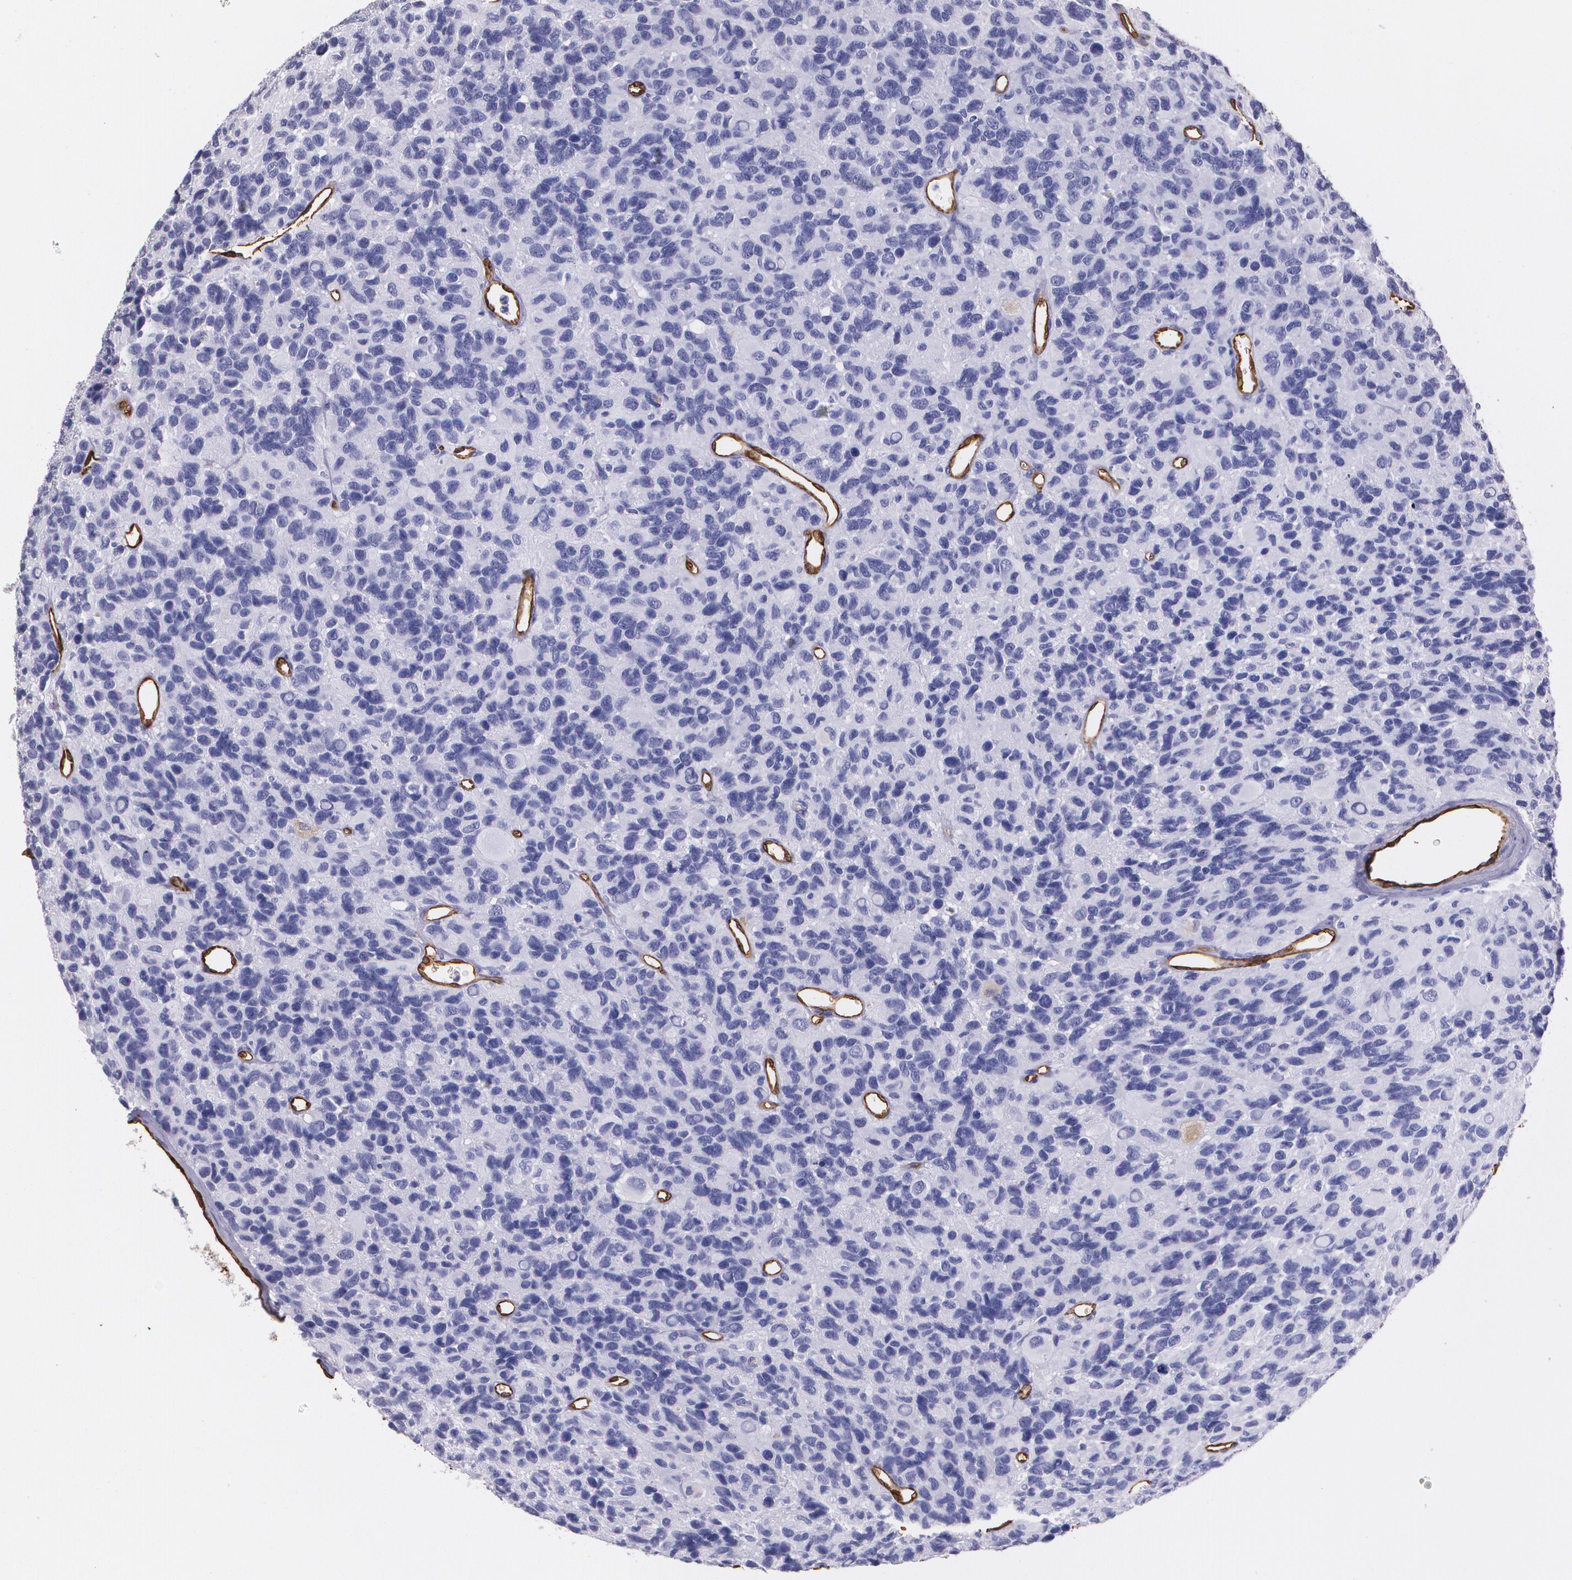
{"staining": {"intensity": "negative", "quantity": "none", "location": "none"}, "tissue": "glioma", "cell_type": "Tumor cells", "image_type": "cancer", "snomed": [{"axis": "morphology", "description": "Glioma, malignant, High grade"}, {"axis": "topography", "description": "Brain"}], "caption": "Immunohistochemistry of glioma exhibits no expression in tumor cells. Nuclei are stained in blue.", "gene": "MMP2", "patient": {"sex": "male", "age": 77}}